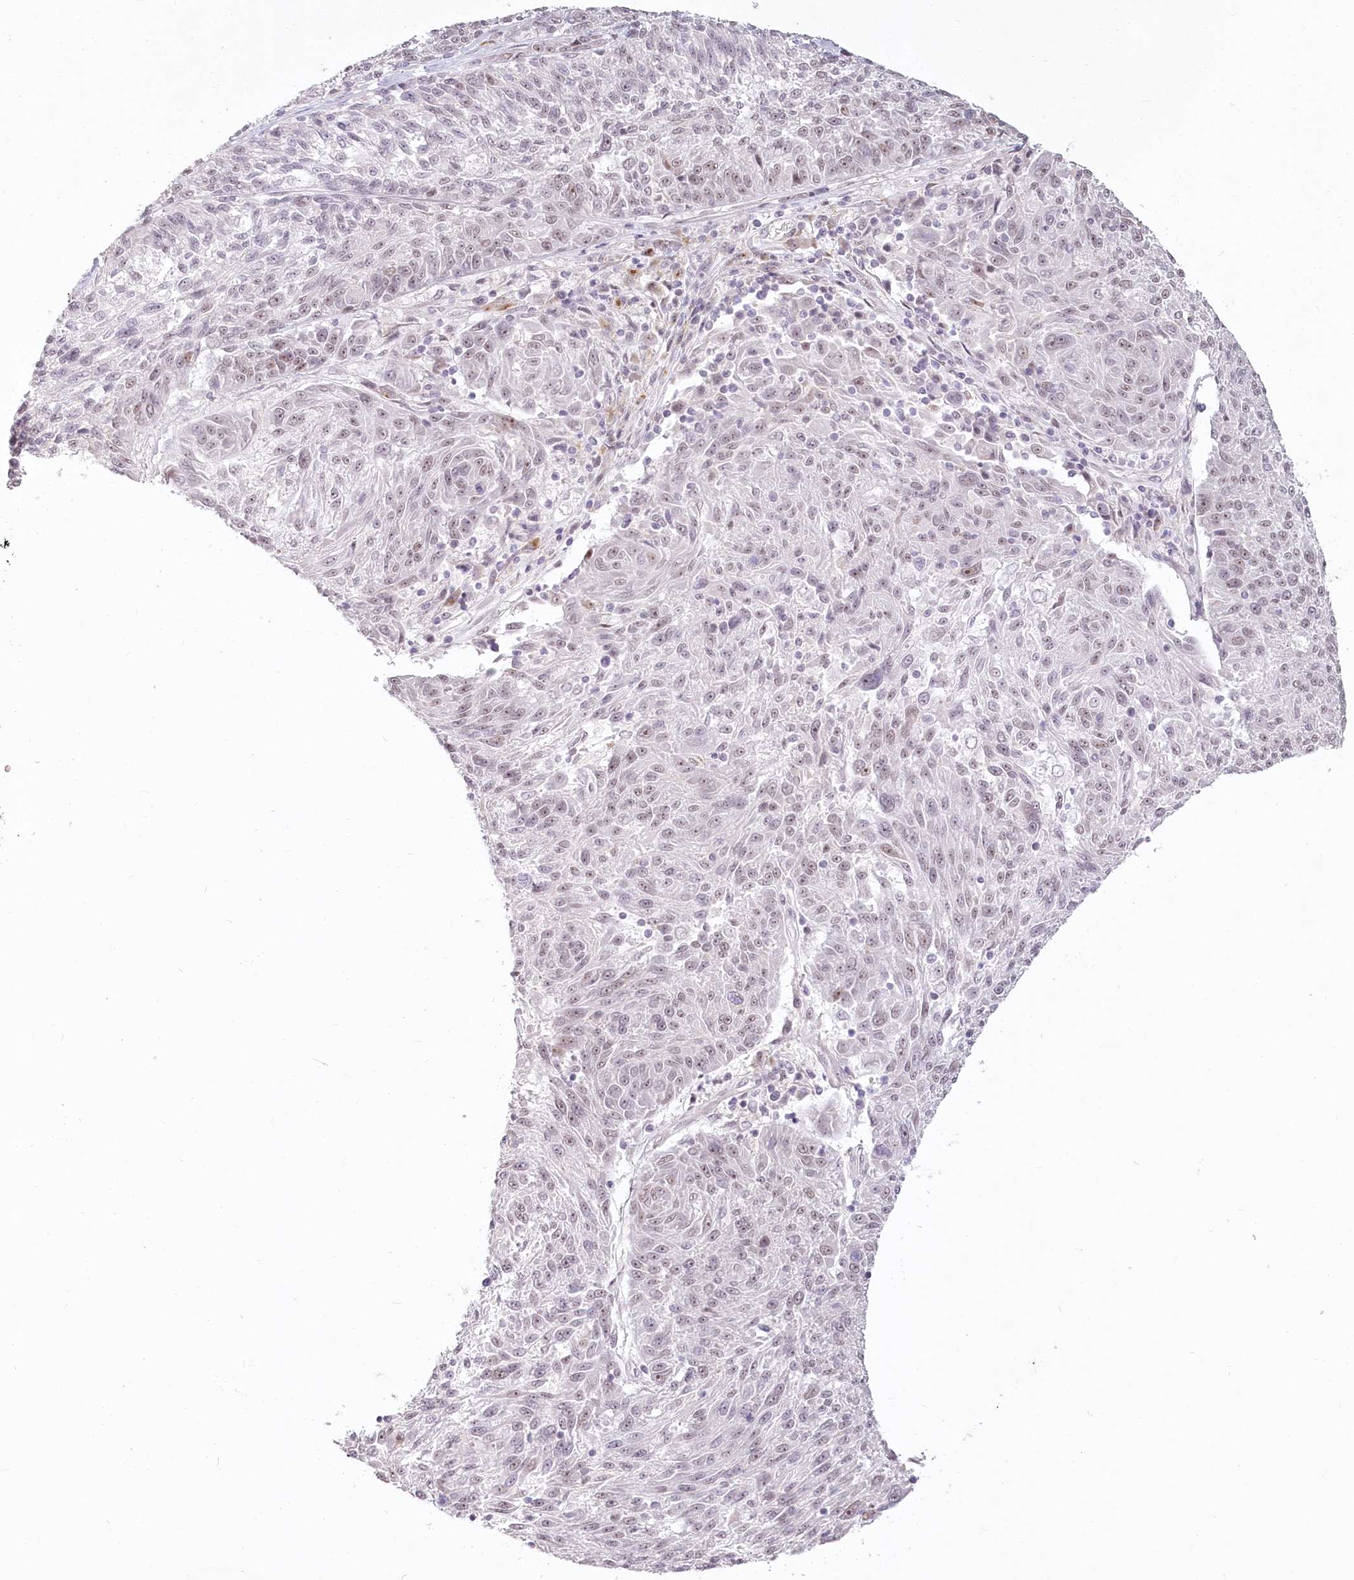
{"staining": {"intensity": "weak", "quantity": "25%-75%", "location": "nuclear"}, "tissue": "melanoma", "cell_type": "Tumor cells", "image_type": "cancer", "snomed": [{"axis": "morphology", "description": "Malignant melanoma, NOS"}, {"axis": "topography", "description": "Skin"}], "caption": "Immunohistochemistry (IHC) image of neoplastic tissue: human melanoma stained using immunohistochemistry (IHC) exhibits low levels of weak protein expression localized specifically in the nuclear of tumor cells, appearing as a nuclear brown color.", "gene": "EXOSC7", "patient": {"sex": "male", "age": 53}}